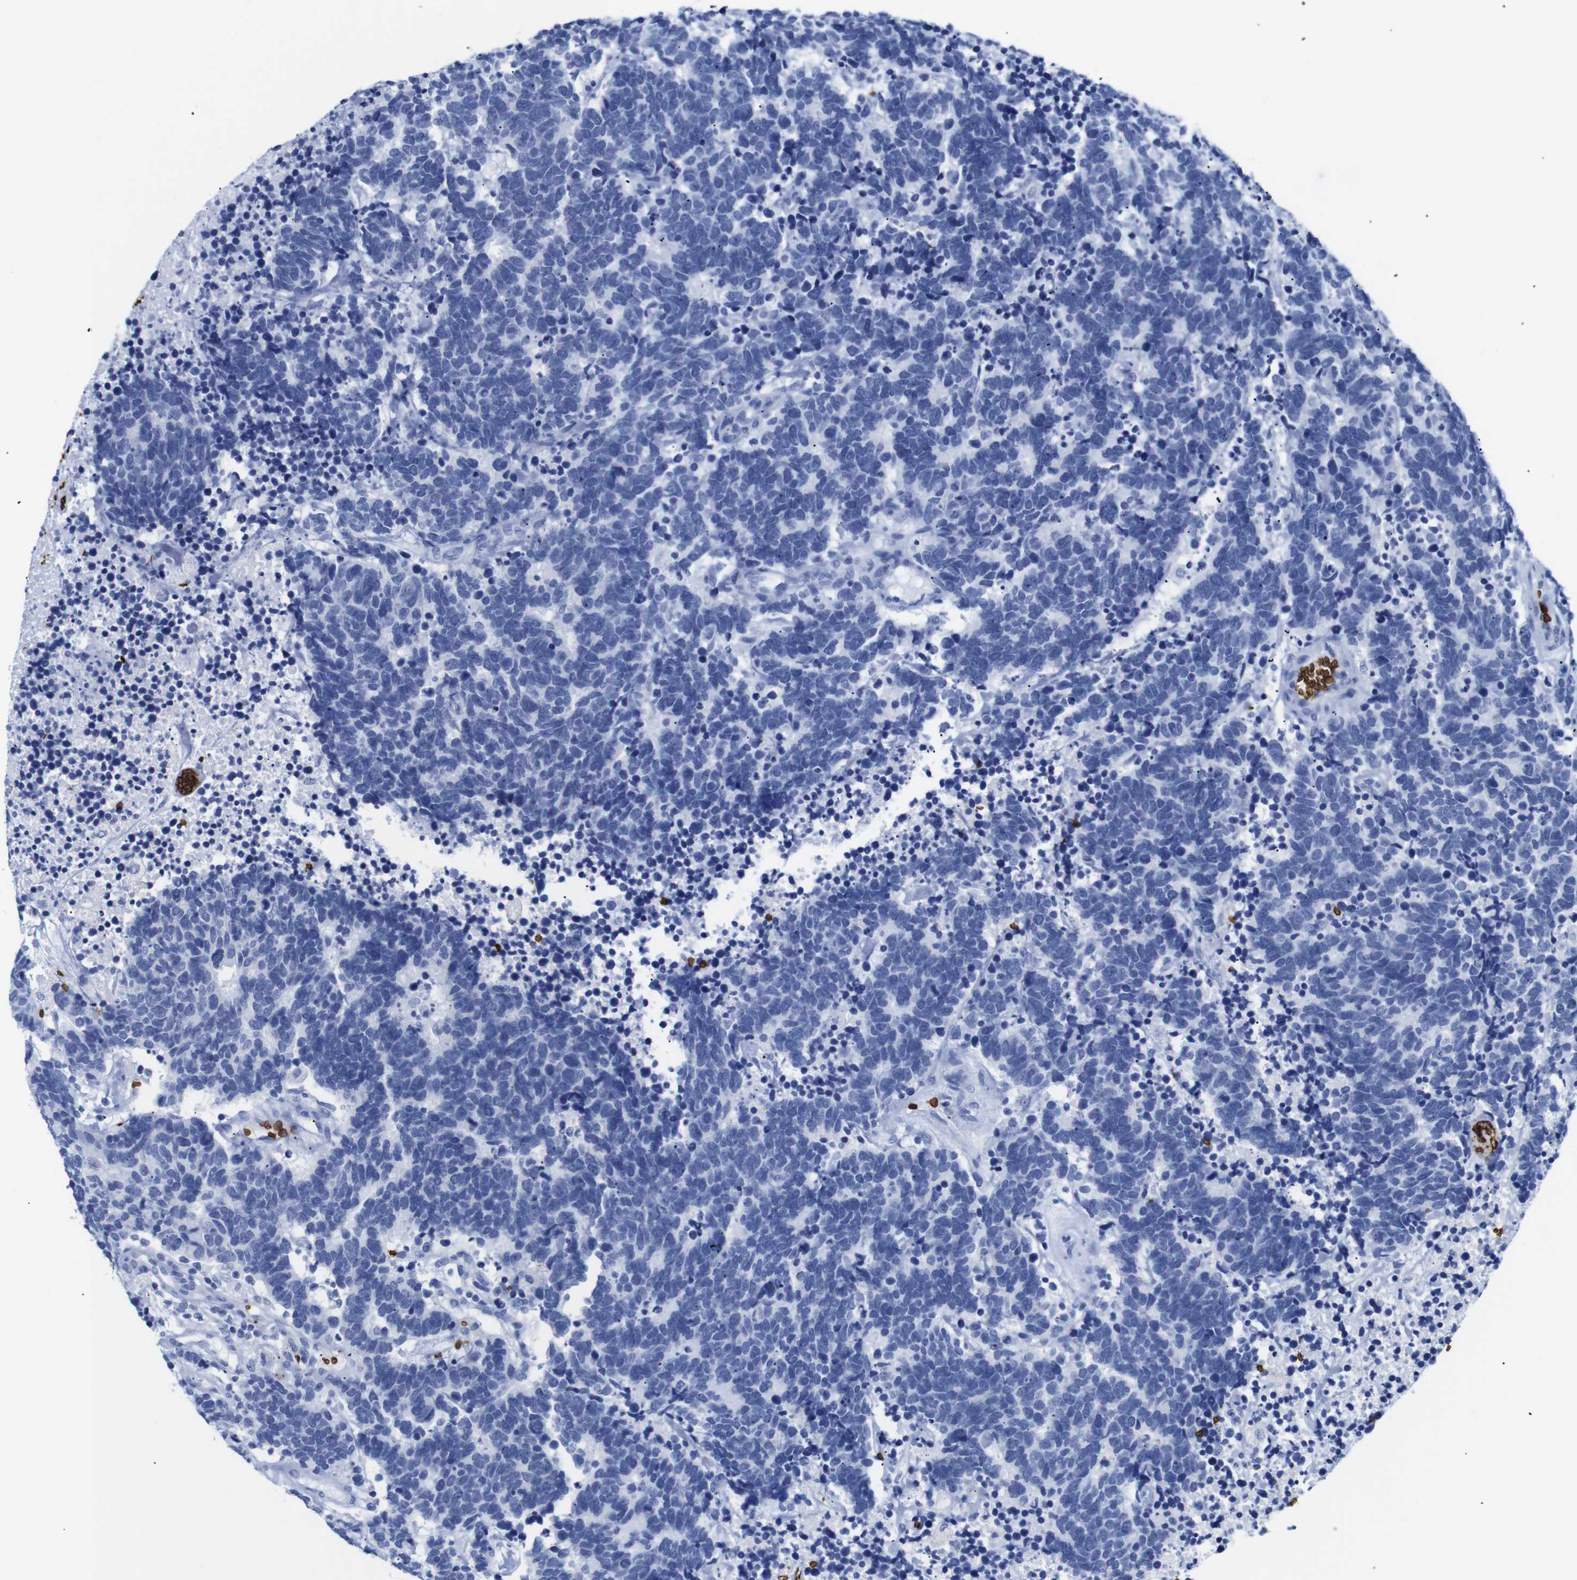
{"staining": {"intensity": "negative", "quantity": "none", "location": "none"}, "tissue": "carcinoid", "cell_type": "Tumor cells", "image_type": "cancer", "snomed": [{"axis": "morphology", "description": "Carcinoma, NOS"}, {"axis": "morphology", "description": "Carcinoid, malignant, NOS"}, {"axis": "topography", "description": "Urinary bladder"}], "caption": "Human carcinoma stained for a protein using immunohistochemistry shows no staining in tumor cells.", "gene": "S1PR2", "patient": {"sex": "male", "age": 57}}